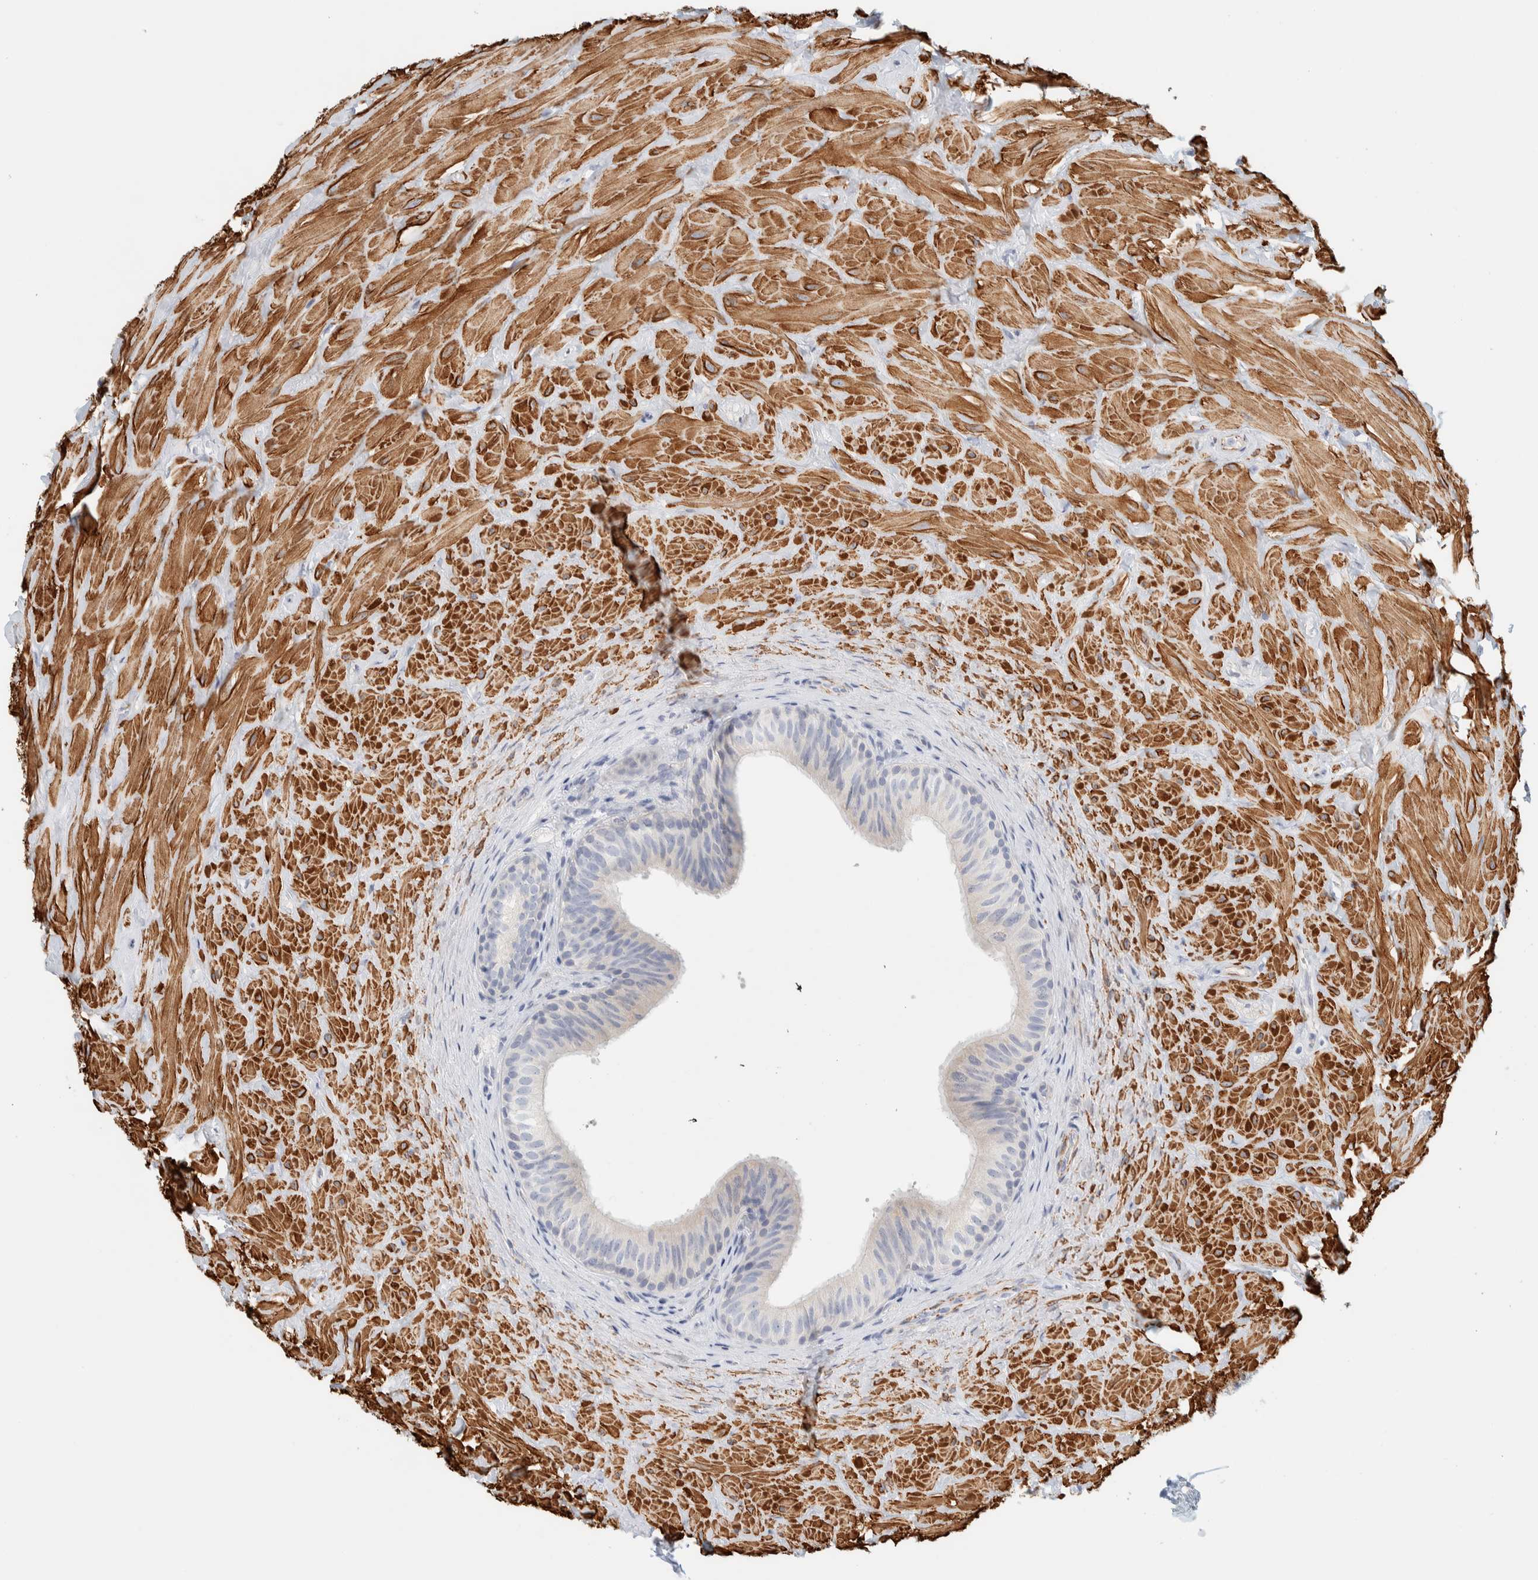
{"staining": {"intensity": "negative", "quantity": "none", "location": "none"}, "tissue": "epididymis", "cell_type": "Glandular cells", "image_type": "normal", "snomed": [{"axis": "morphology", "description": "Normal tissue, NOS"}, {"axis": "topography", "description": "Soft tissue"}, {"axis": "topography", "description": "Epididymis"}], "caption": "Glandular cells are negative for brown protein staining in normal epididymis.", "gene": "AFMID", "patient": {"sex": "male", "age": 26}}